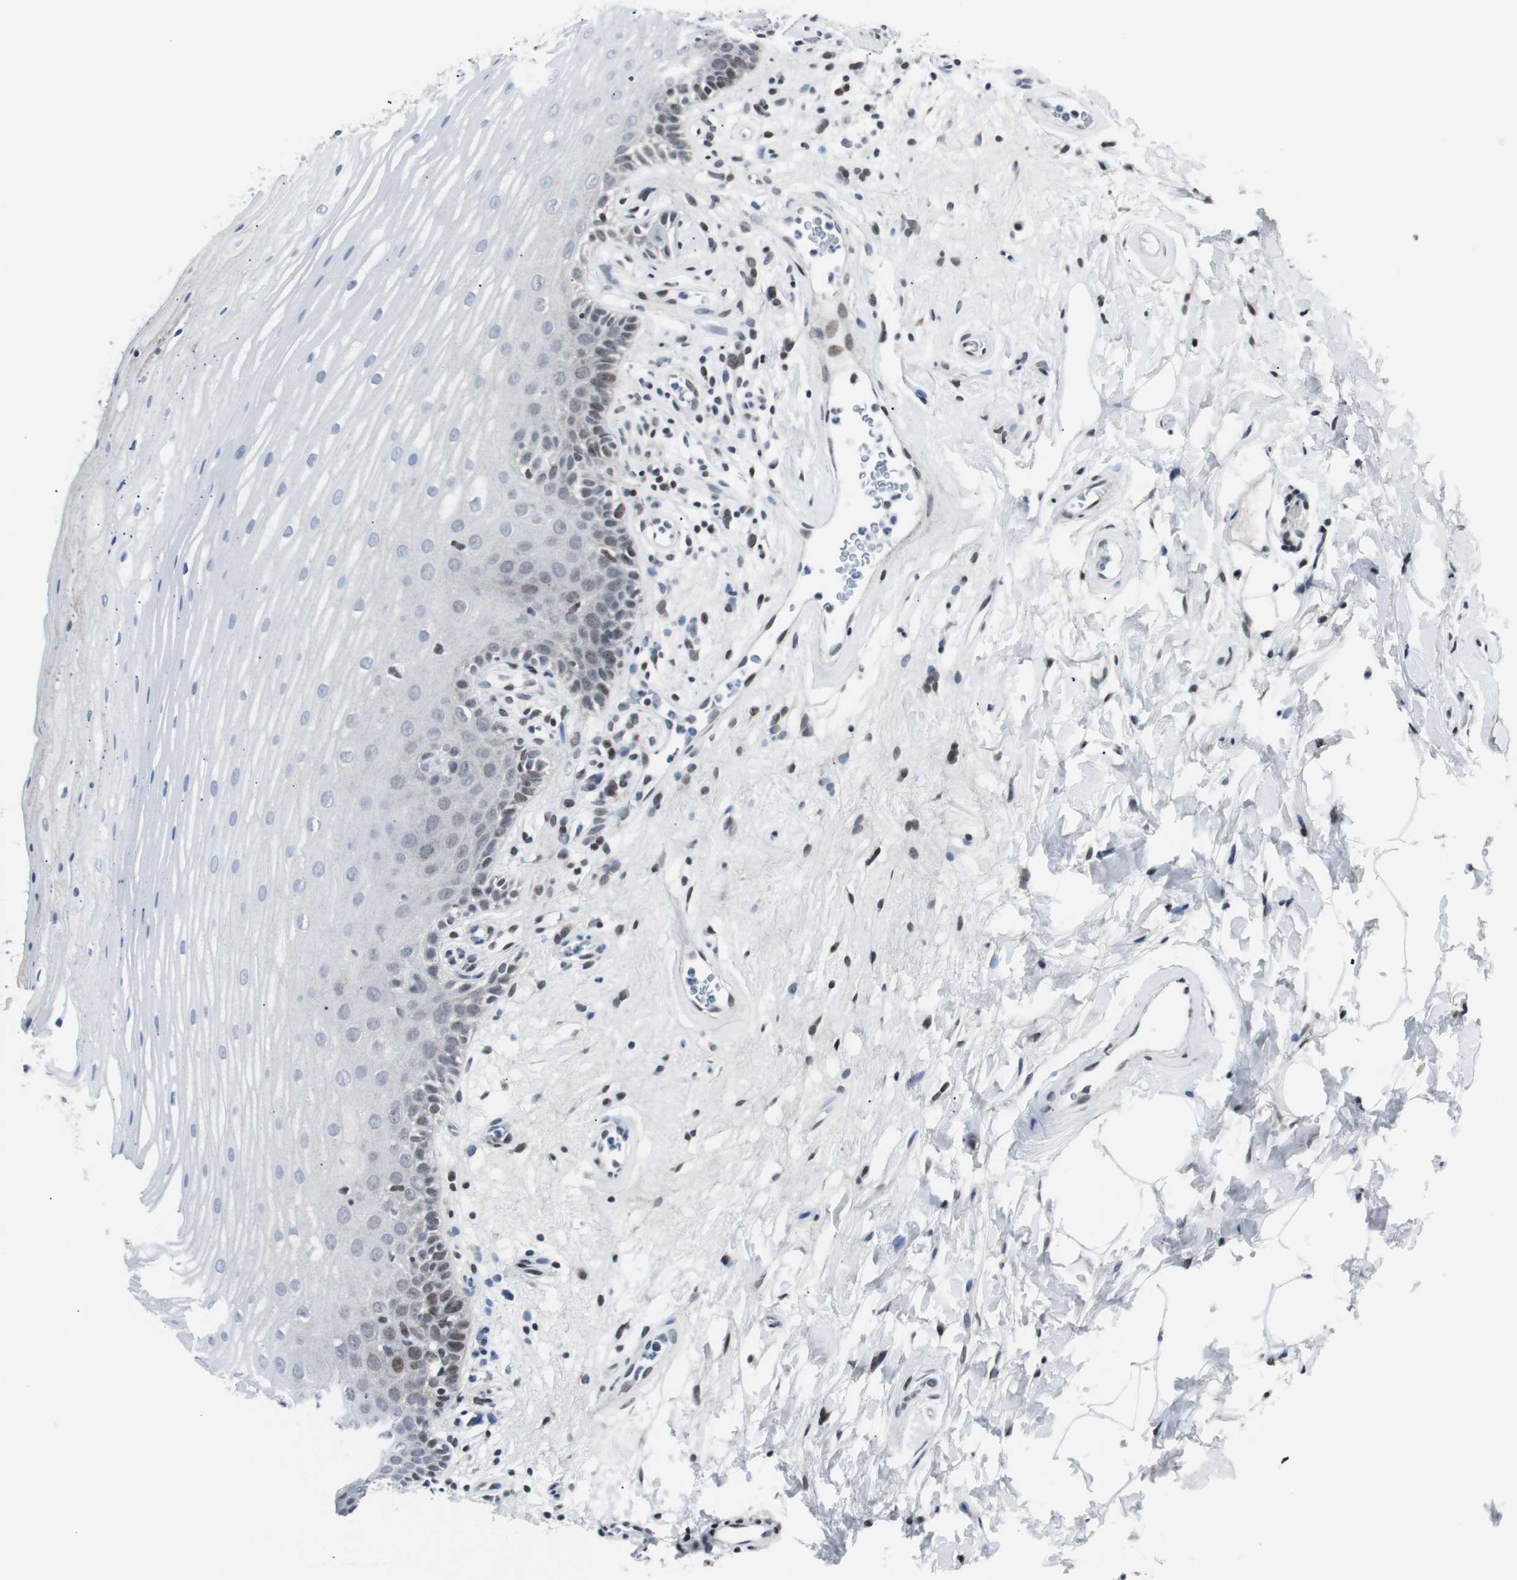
{"staining": {"intensity": "weak", "quantity": "<25%", "location": "nuclear"}, "tissue": "oral mucosa", "cell_type": "Squamous epithelial cells", "image_type": "normal", "snomed": [{"axis": "morphology", "description": "Normal tissue, NOS"}, {"axis": "morphology", "description": "Squamous cell carcinoma, NOS"}, {"axis": "topography", "description": "Skeletal muscle"}, {"axis": "topography", "description": "Oral tissue"}], "caption": "Immunohistochemistry of normal human oral mucosa exhibits no expression in squamous epithelial cells. The staining is performed using DAB brown chromogen with nuclei counter-stained in using hematoxylin.", "gene": "MTA1", "patient": {"sex": "male", "age": 71}}